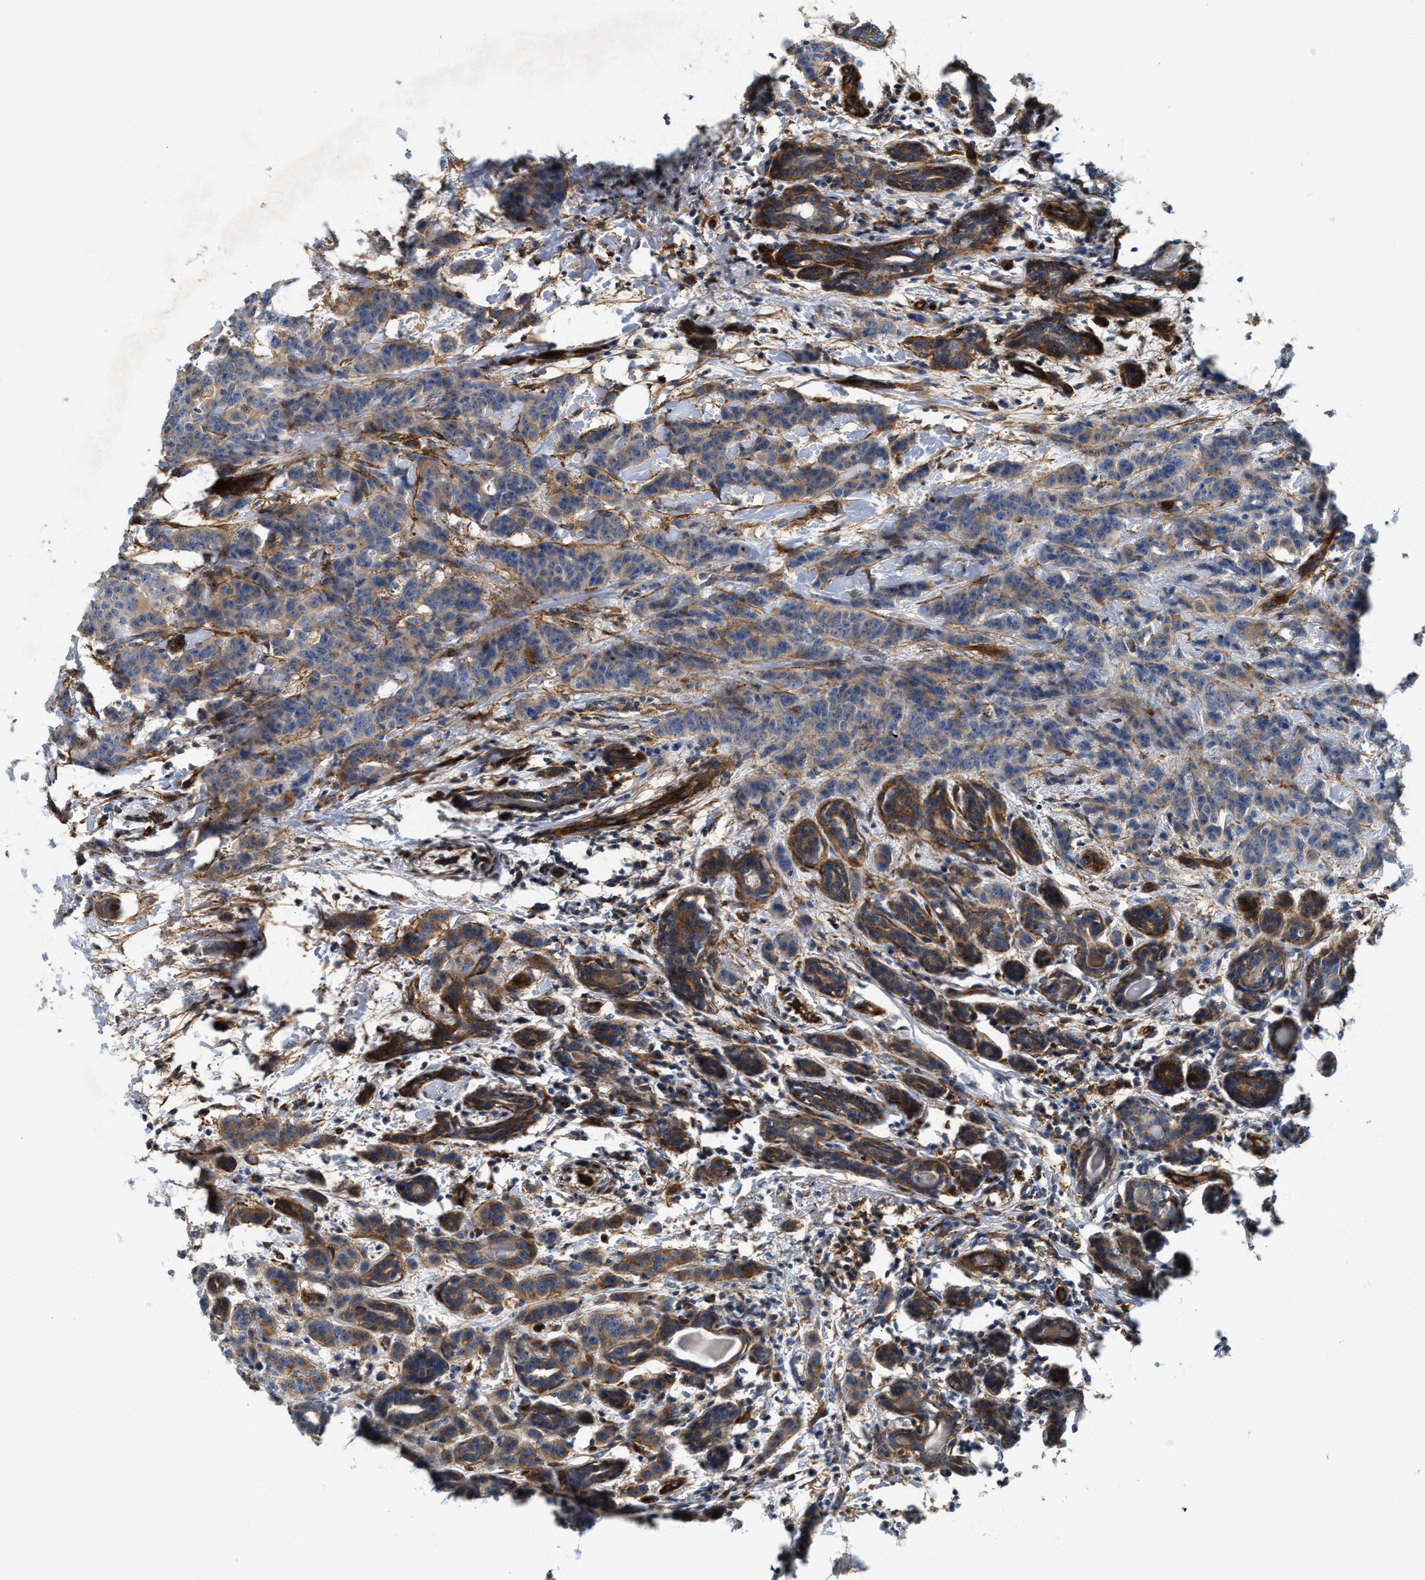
{"staining": {"intensity": "weak", "quantity": "25%-75%", "location": "cytoplasmic/membranous"}, "tissue": "breast cancer", "cell_type": "Tumor cells", "image_type": "cancer", "snomed": [{"axis": "morphology", "description": "Normal tissue, NOS"}, {"axis": "morphology", "description": "Duct carcinoma"}, {"axis": "topography", "description": "Breast"}], "caption": "There is low levels of weak cytoplasmic/membranous staining in tumor cells of infiltrating ductal carcinoma (breast), as demonstrated by immunohistochemical staining (brown color).", "gene": "NSUN7", "patient": {"sex": "female", "age": 40}}